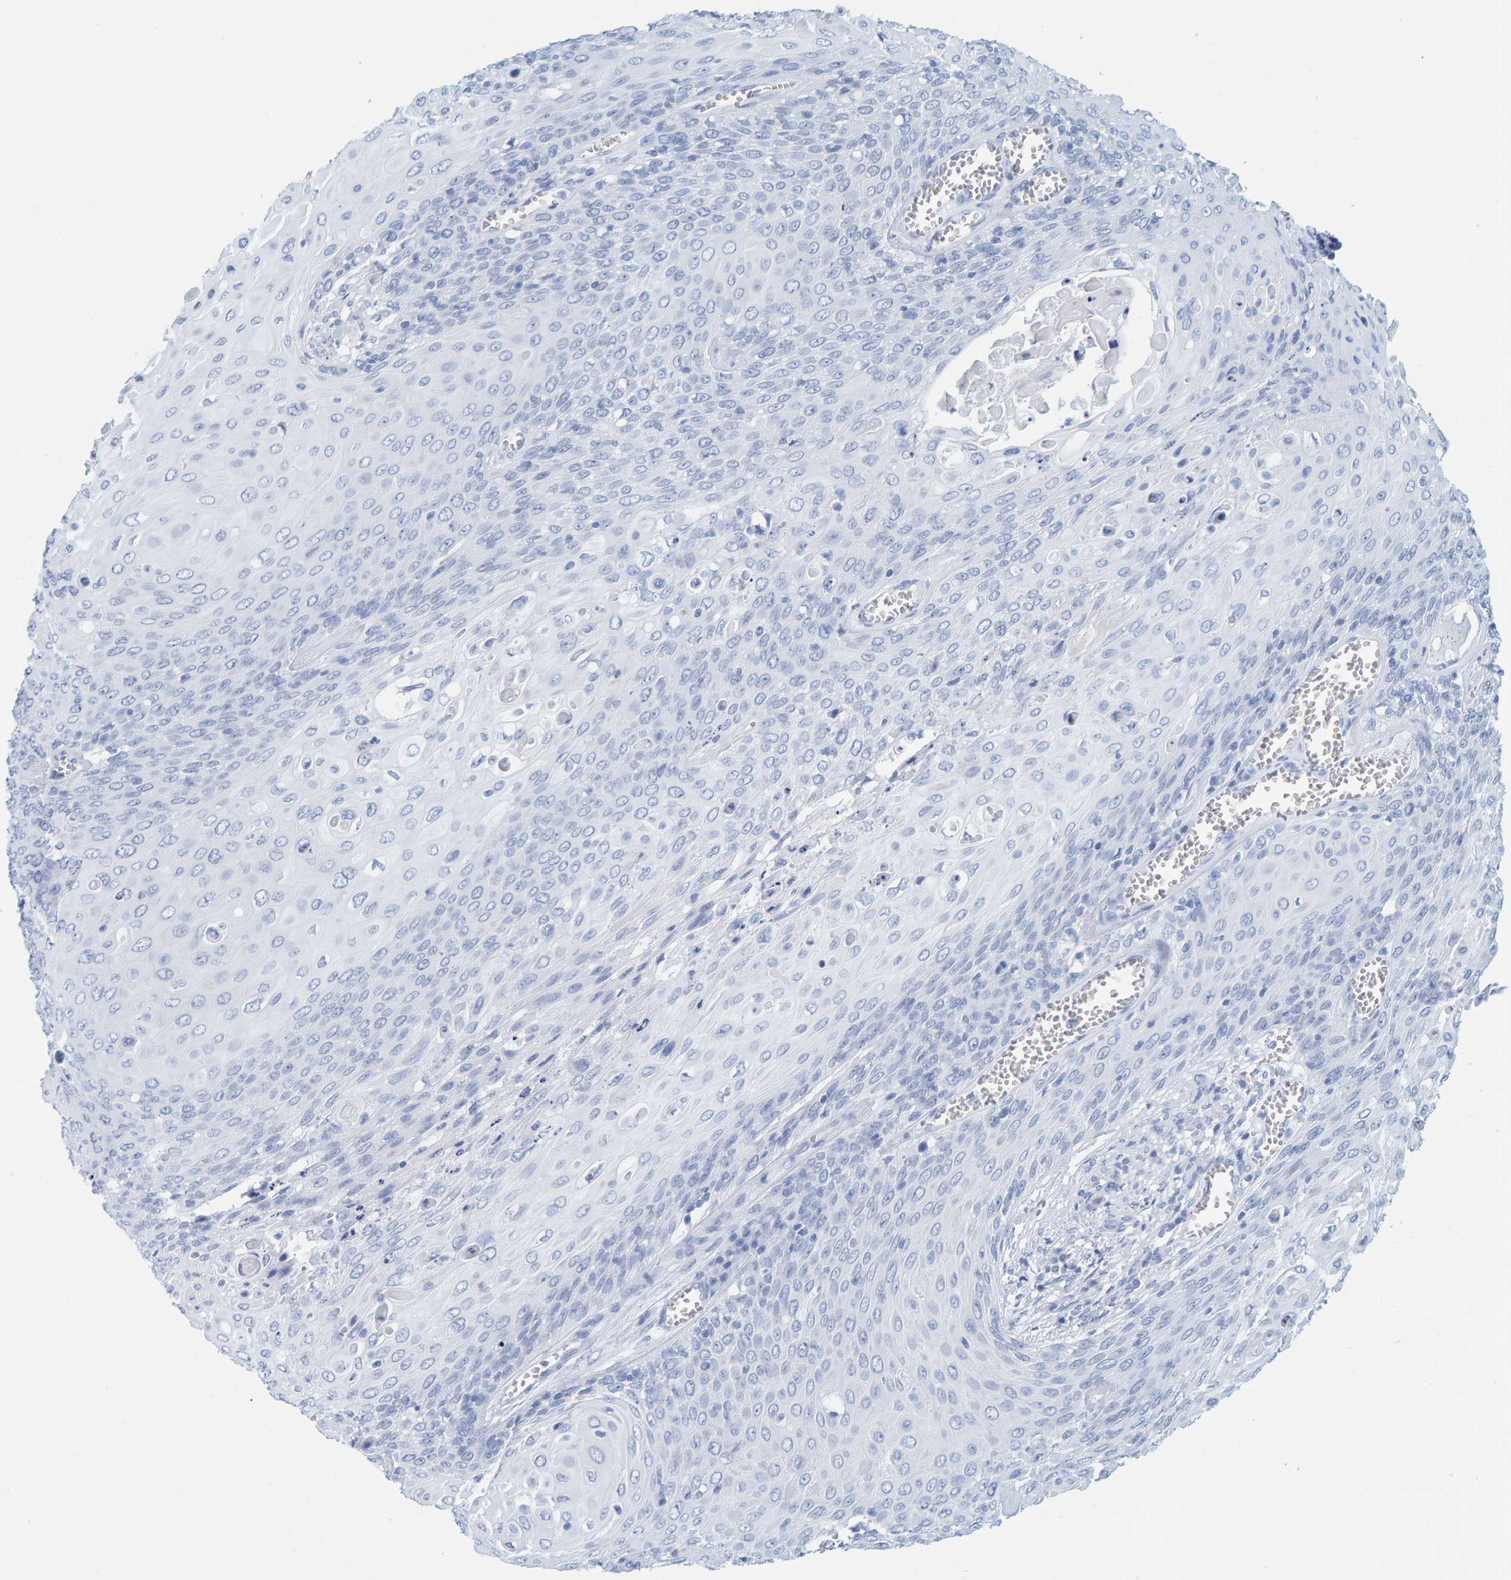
{"staining": {"intensity": "negative", "quantity": "none", "location": "none"}, "tissue": "cervical cancer", "cell_type": "Tumor cells", "image_type": "cancer", "snomed": [{"axis": "morphology", "description": "Squamous cell carcinoma, NOS"}, {"axis": "topography", "description": "Cervix"}], "caption": "This is a histopathology image of immunohistochemistry (IHC) staining of cervical cancer (squamous cell carcinoma), which shows no positivity in tumor cells. The staining was performed using DAB (3,3'-diaminobenzidine) to visualize the protein expression in brown, while the nuclei were stained in blue with hematoxylin (Magnification: 20x).", "gene": "SFTPC", "patient": {"sex": "female", "age": 39}}